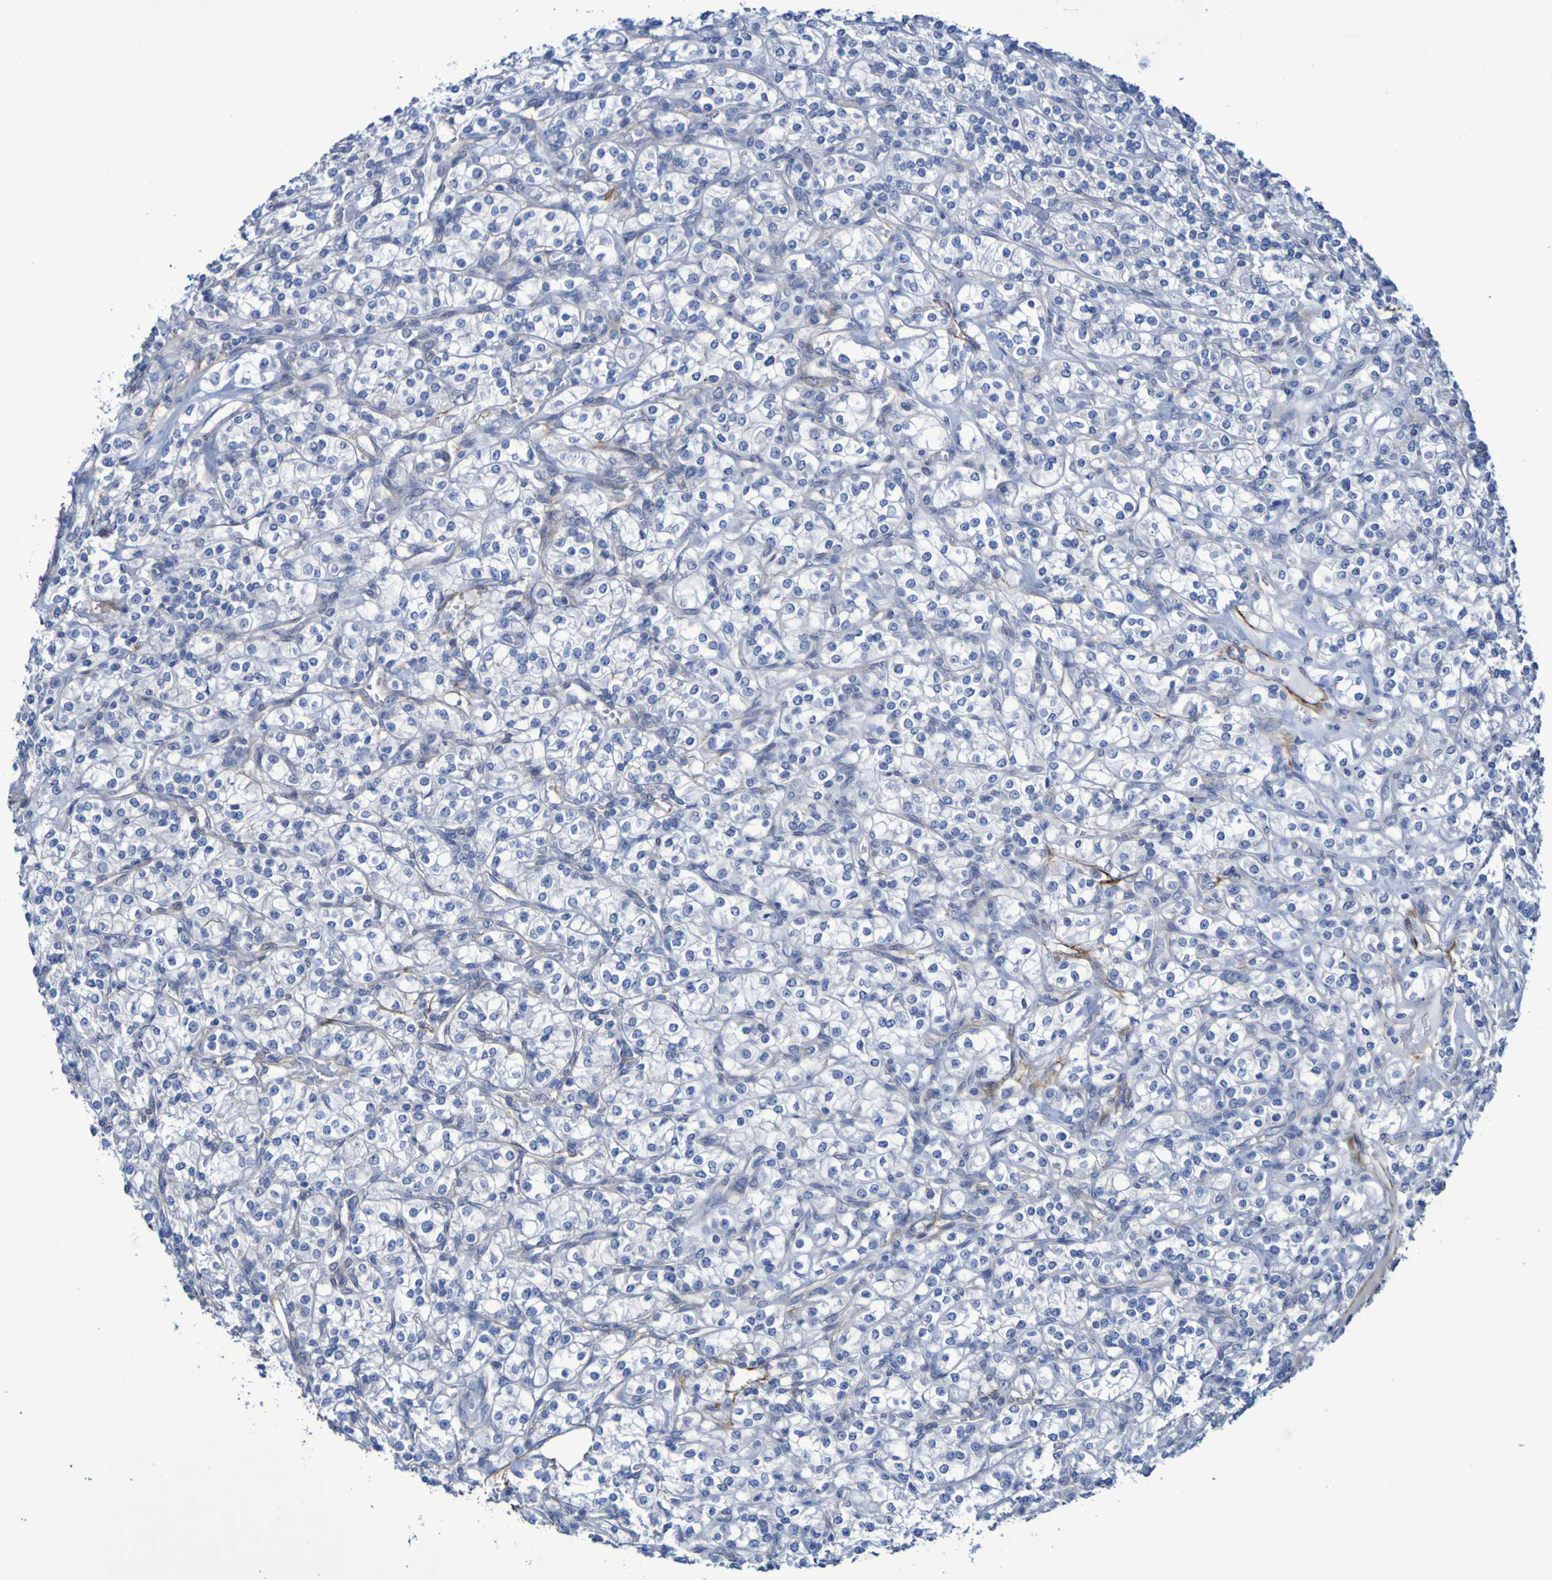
{"staining": {"intensity": "negative", "quantity": "none", "location": "none"}, "tissue": "renal cancer", "cell_type": "Tumor cells", "image_type": "cancer", "snomed": [{"axis": "morphology", "description": "Adenocarcinoma, NOS"}, {"axis": "topography", "description": "Kidney"}], "caption": "Human renal cancer (adenocarcinoma) stained for a protein using immunohistochemistry demonstrates no positivity in tumor cells.", "gene": "LPP", "patient": {"sex": "male", "age": 77}}